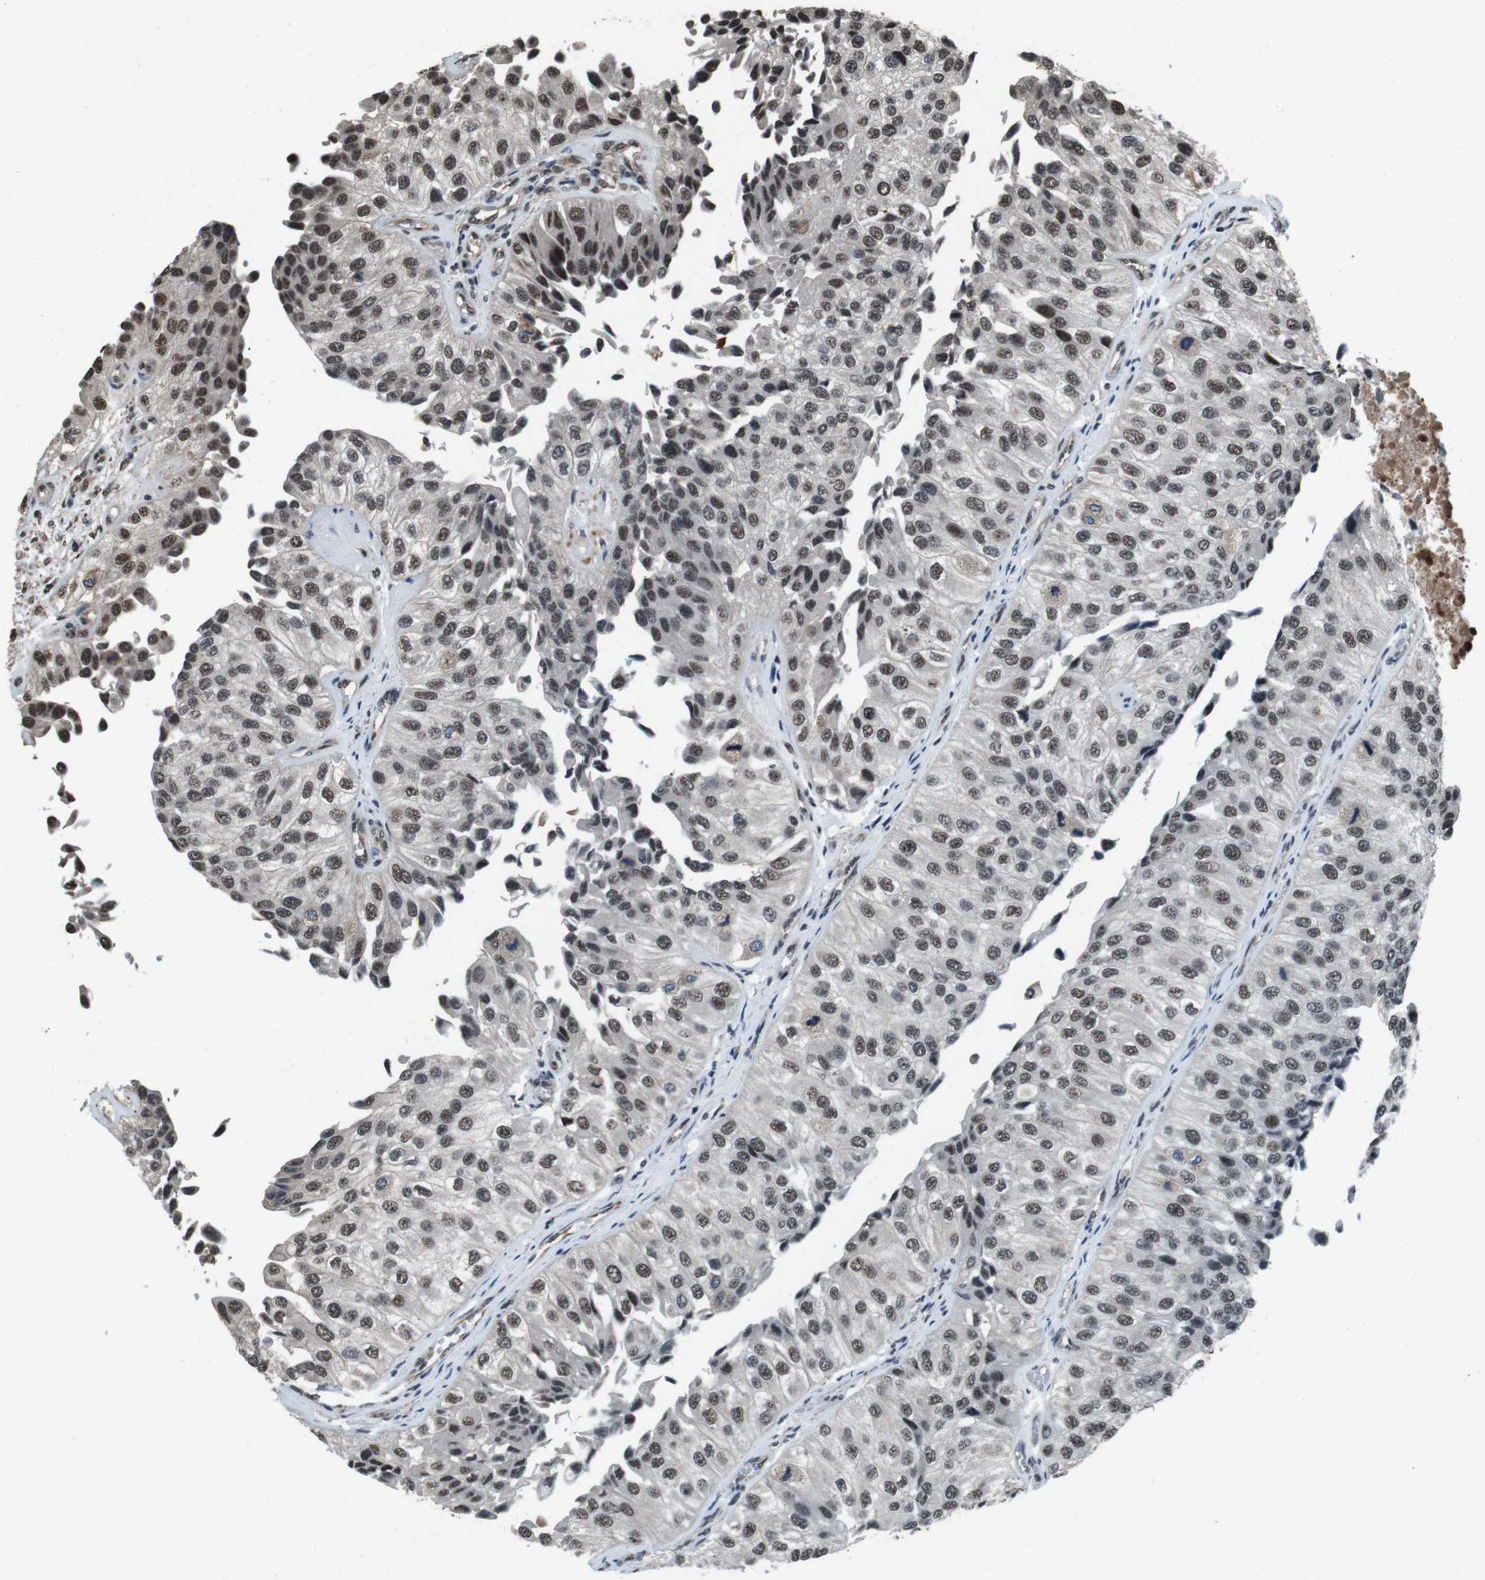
{"staining": {"intensity": "moderate", "quantity": ">75%", "location": "nuclear"}, "tissue": "urothelial cancer", "cell_type": "Tumor cells", "image_type": "cancer", "snomed": [{"axis": "morphology", "description": "Urothelial carcinoma, High grade"}, {"axis": "topography", "description": "Kidney"}, {"axis": "topography", "description": "Urinary bladder"}], "caption": "Immunohistochemical staining of high-grade urothelial carcinoma reveals moderate nuclear protein expression in about >75% of tumor cells.", "gene": "NR4A2", "patient": {"sex": "male", "age": 77}}